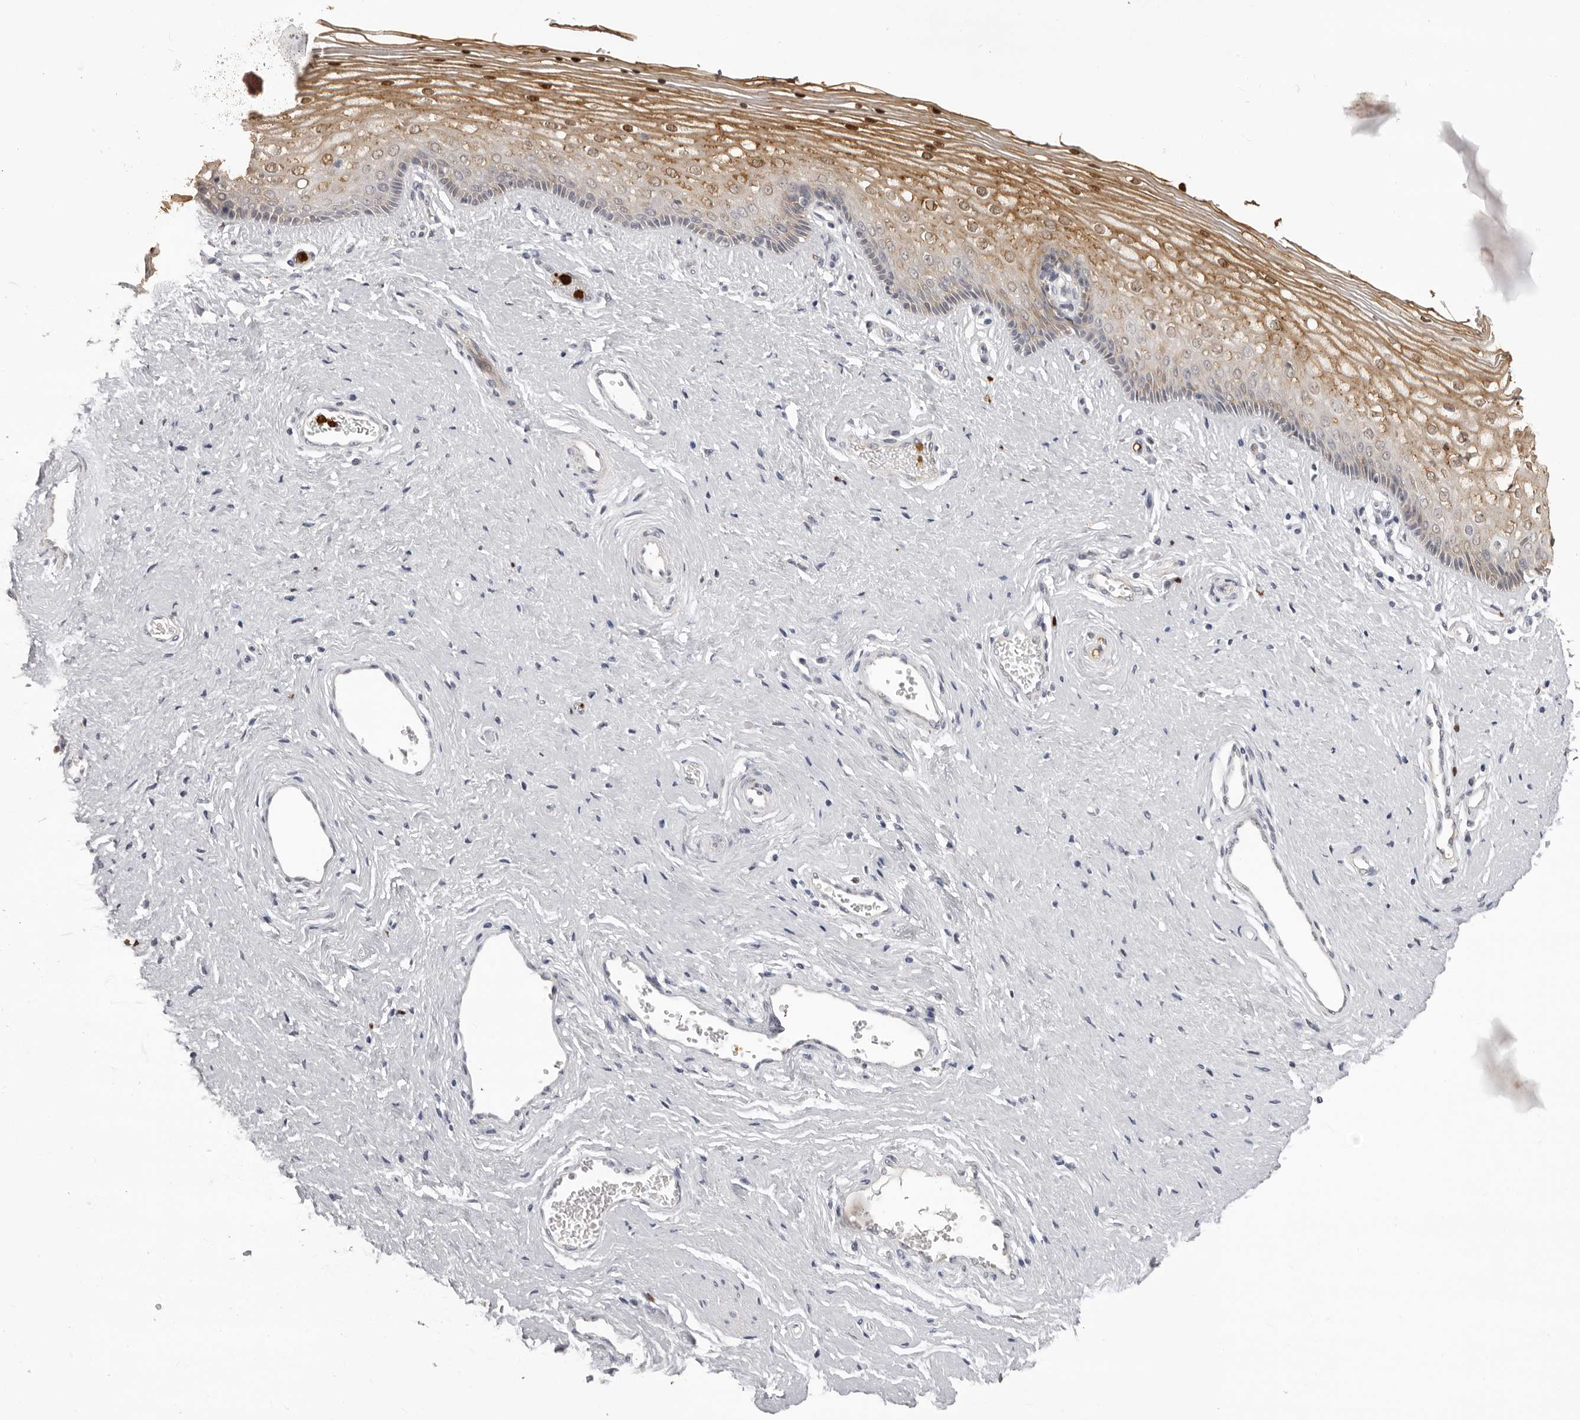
{"staining": {"intensity": "moderate", "quantity": "25%-75%", "location": "cytoplasmic/membranous,nuclear"}, "tissue": "vagina", "cell_type": "Squamous epithelial cells", "image_type": "normal", "snomed": [{"axis": "morphology", "description": "Normal tissue, NOS"}, {"axis": "topography", "description": "Vagina"}], "caption": "Moderate cytoplasmic/membranous,nuclear staining for a protein is present in about 25%-75% of squamous epithelial cells of unremarkable vagina using IHC.", "gene": "IL31", "patient": {"sex": "female", "age": 46}}